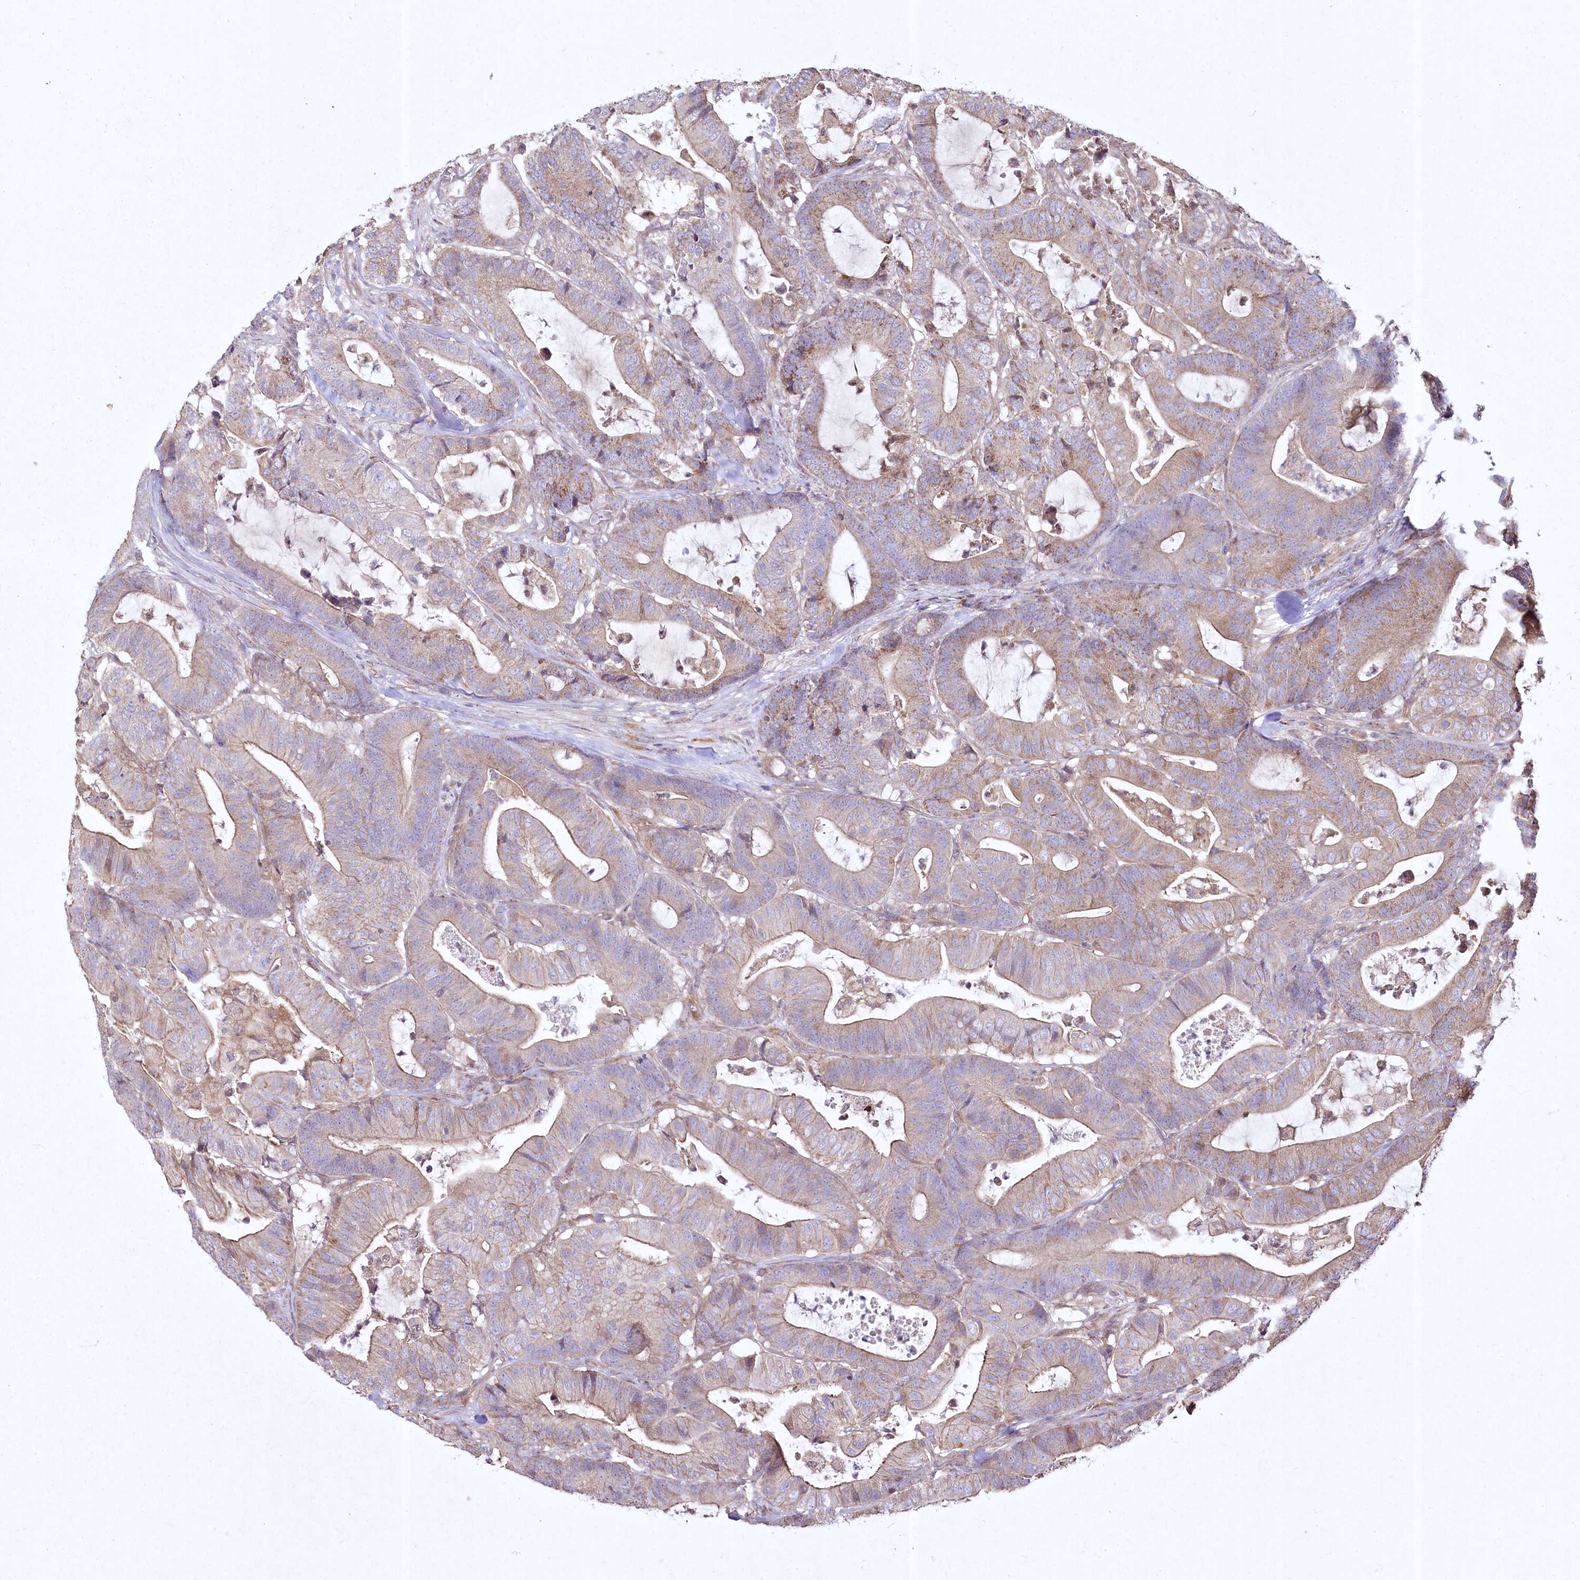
{"staining": {"intensity": "weak", "quantity": ">75%", "location": "cytoplasmic/membranous,nuclear"}, "tissue": "colorectal cancer", "cell_type": "Tumor cells", "image_type": "cancer", "snomed": [{"axis": "morphology", "description": "Adenocarcinoma, NOS"}, {"axis": "topography", "description": "Colon"}], "caption": "Immunohistochemical staining of human colorectal adenocarcinoma demonstrates low levels of weak cytoplasmic/membranous and nuclear protein expression in about >75% of tumor cells. (brown staining indicates protein expression, while blue staining denotes nuclei).", "gene": "SH3TC1", "patient": {"sex": "female", "age": 84}}